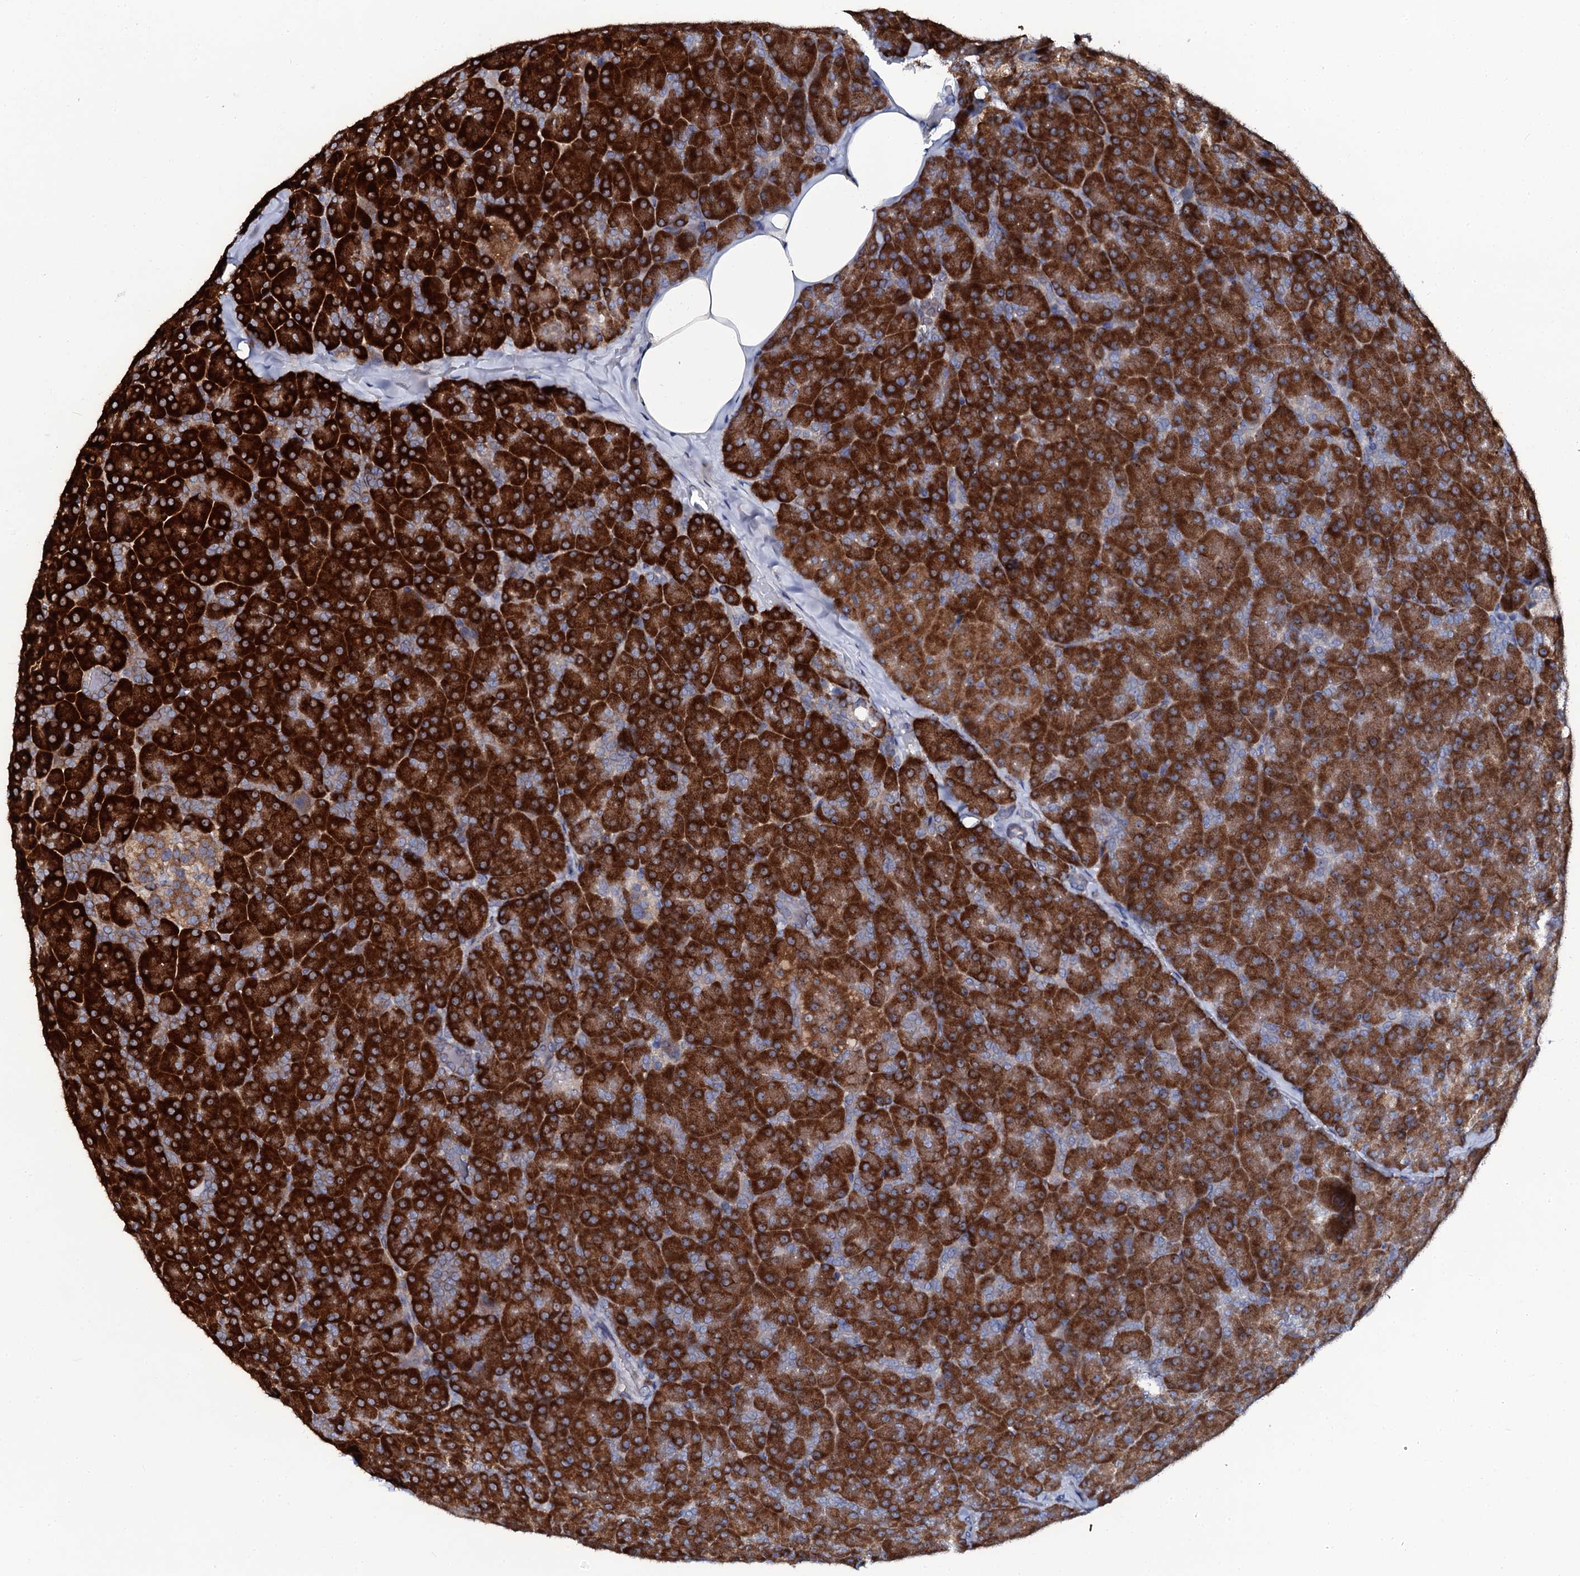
{"staining": {"intensity": "strong", "quantity": ">75%", "location": "cytoplasmic/membranous,nuclear"}, "tissue": "pancreas", "cell_type": "Exocrine glandular cells", "image_type": "normal", "snomed": [{"axis": "morphology", "description": "Normal tissue, NOS"}, {"axis": "topography", "description": "Pancreas"}], "caption": "Protein staining of benign pancreas shows strong cytoplasmic/membranous,nuclear expression in about >75% of exocrine glandular cells. (Stains: DAB (3,3'-diaminobenzidine) in brown, nuclei in blue, Microscopy: brightfield microscopy at high magnification).", "gene": "SPTY2D1", "patient": {"sex": "male", "age": 36}}